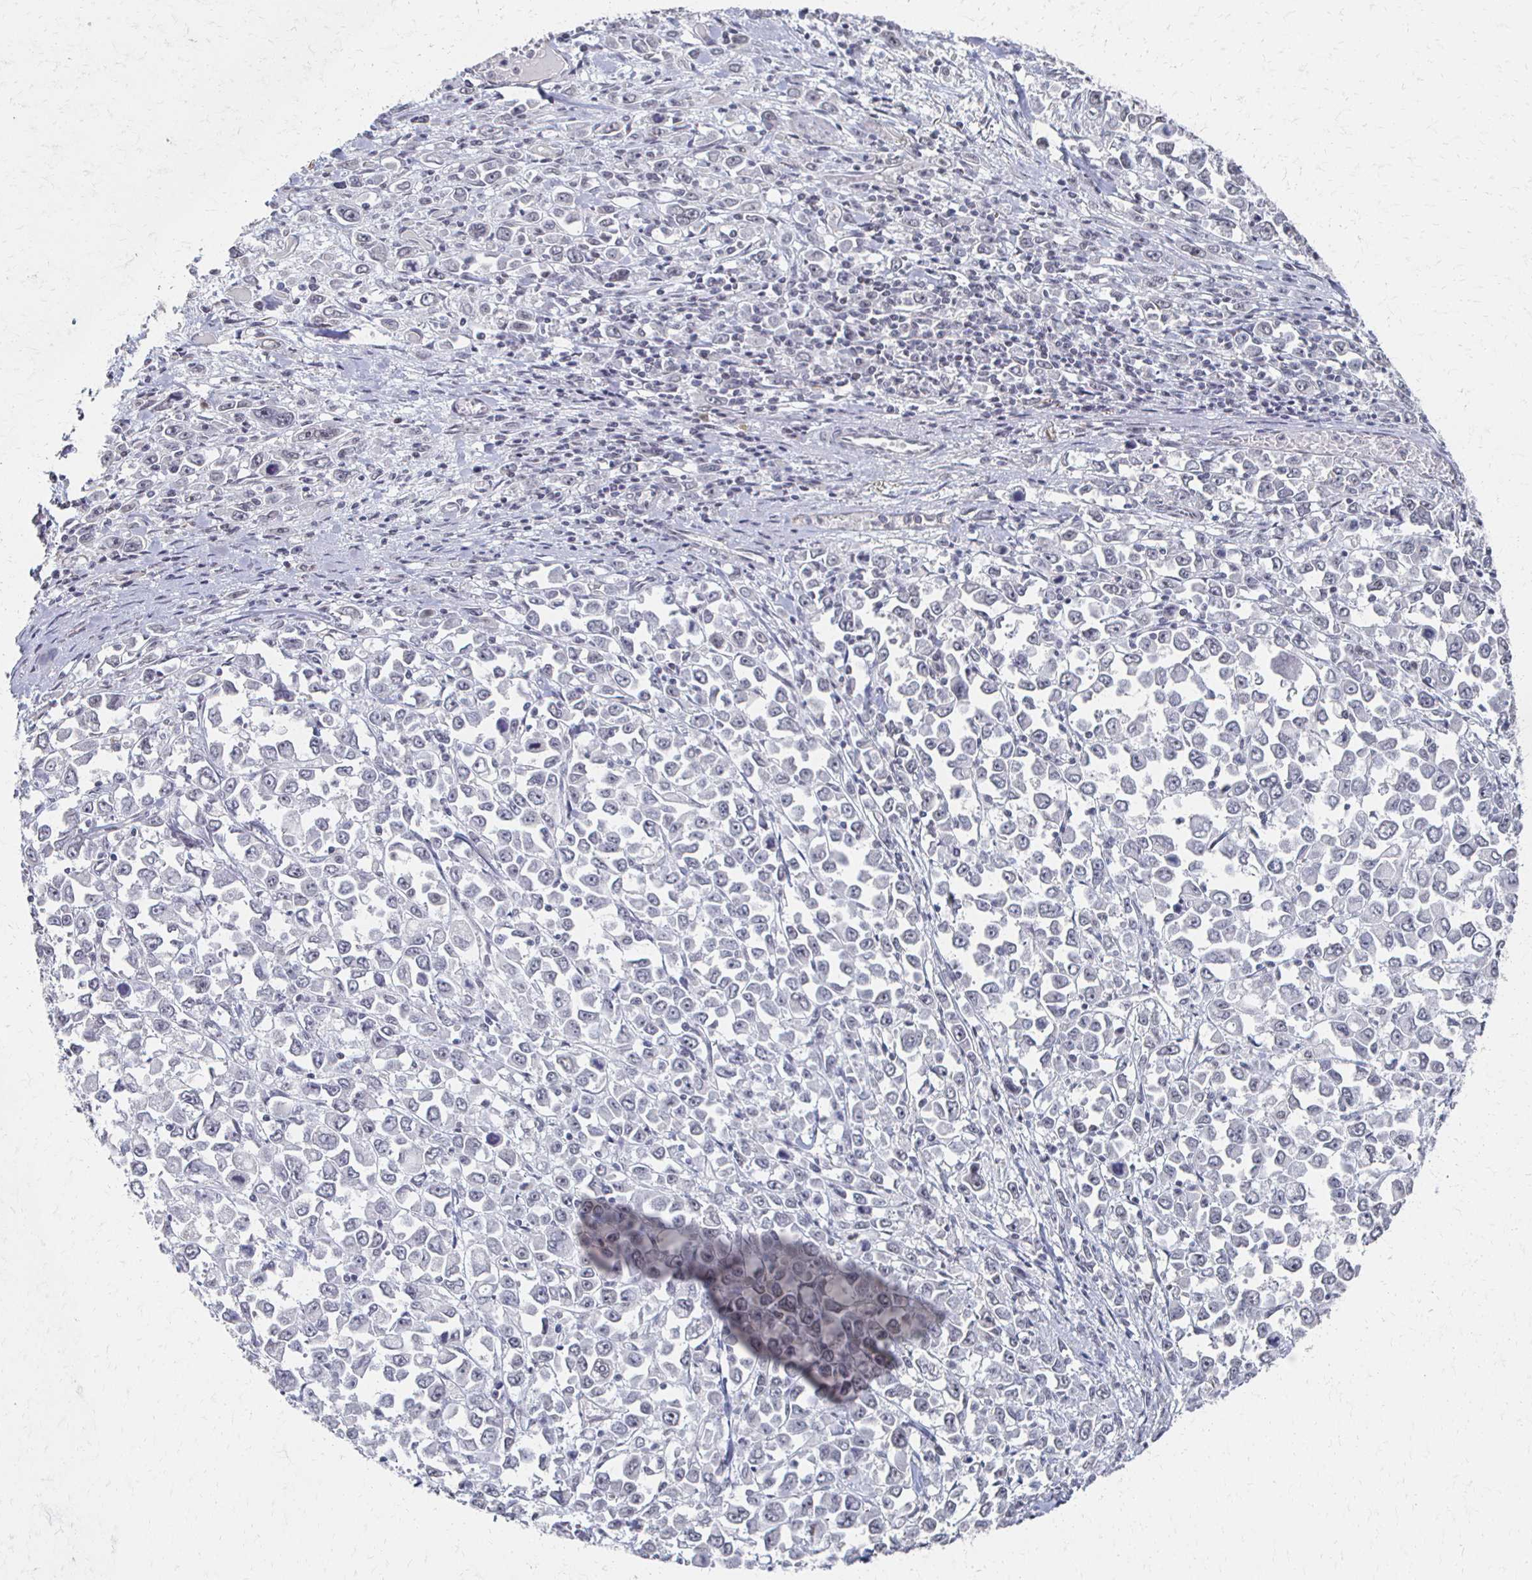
{"staining": {"intensity": "negative", "quantity": "none", "location": "none"}, "tissue": "stomach cancer", "cell_type": "Tumor cells", "image_type": "cancer", "snomed": [{"axis": "morphology", "description": "Adenocarcinoma, NOS"}, {"axis": "topography", "description": "Stomach, upper"}], "caption": "IHC of stomach adenocarcinoma reveals no expression in tumor cells.", "gene": "DAB1", "patient": {"sex": "male", "age": 70}}